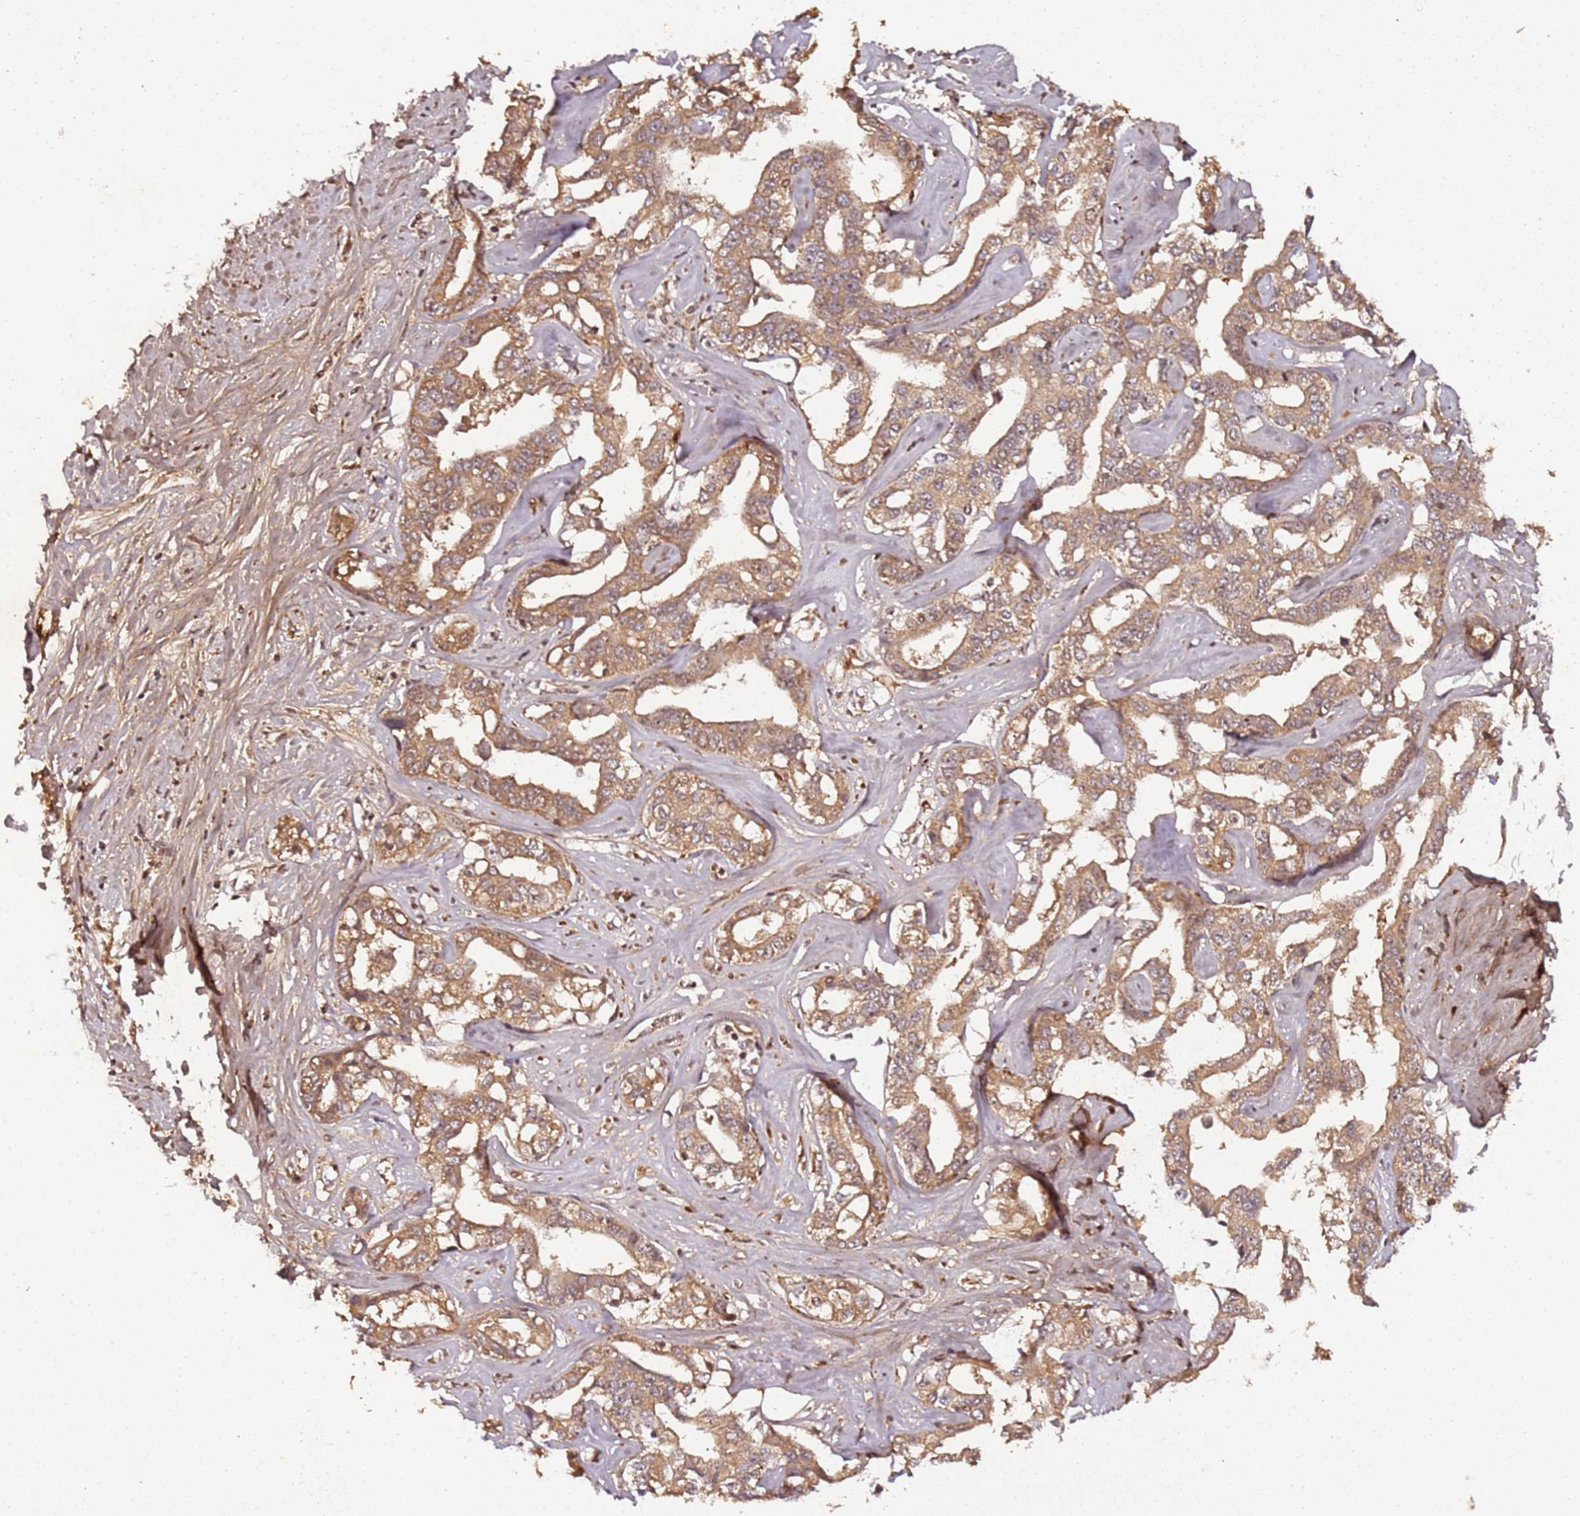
{"staining": {"intensity": "moderate", "quantity": ">75%", "location": "cytoplasmic/membranous"}, "tissue": "liver cancer", "cell_type": "Tumor cells", "image_type": "cancer", "snomed": [{"axis": "morphology", "description": "Cholangiocarcinoma"}, {"axis": "topography", "description": "Liver"}], "caption": "This image exhibits IHC staining of human liver cancer, with medium moderate cytoplasmic/membranous positivity in about >75% of tumor cells.", "gene": "COL1A2", "patient": {"sex": "male", "age": 59}}